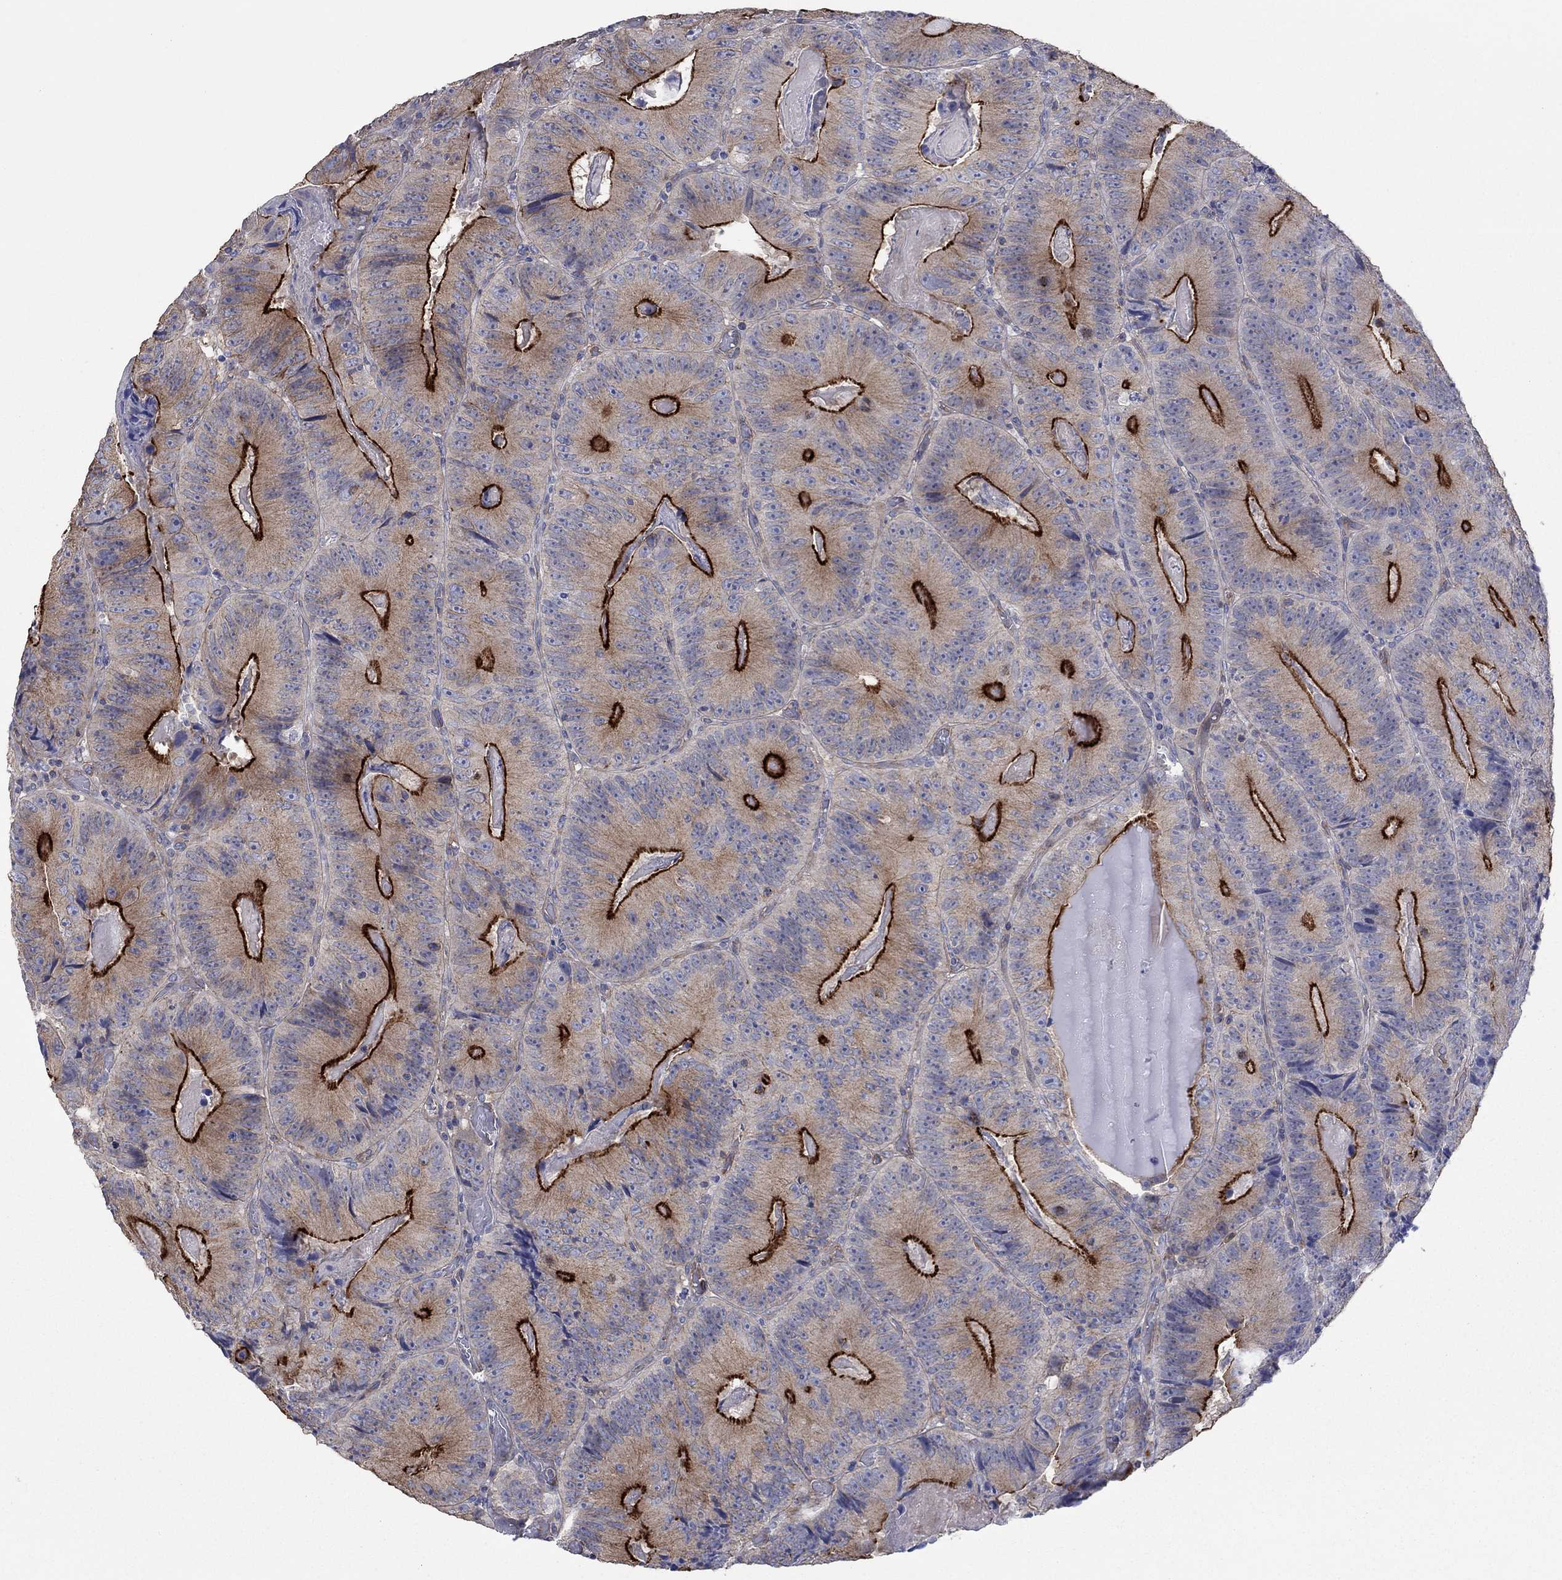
{"staining": {"intensity": "strong", "quantity": "<25%", "location": "cytoplasmic/membranous"}, "tissue": "colorectal cancer", "cell_type": "Tumor cells", "image_type": "cancer", "snomed": [{"axis": "morphology", "description": "Adenocarcinoma, NOS"}, {"axis": "topography", "description": "Colon"}], "caption": "Protein expression analysis of human adenocarcinoma (colorectal) reveals strong cytoplasmic/membranous expression in approximately <25% of tumor cells. Using DAB (brown) and hematoxylin (blue) stains, captured at high magnification using brightfield microscopy.", "gene": "TPRN", "patient": {"sex": "female", "age": 86}}